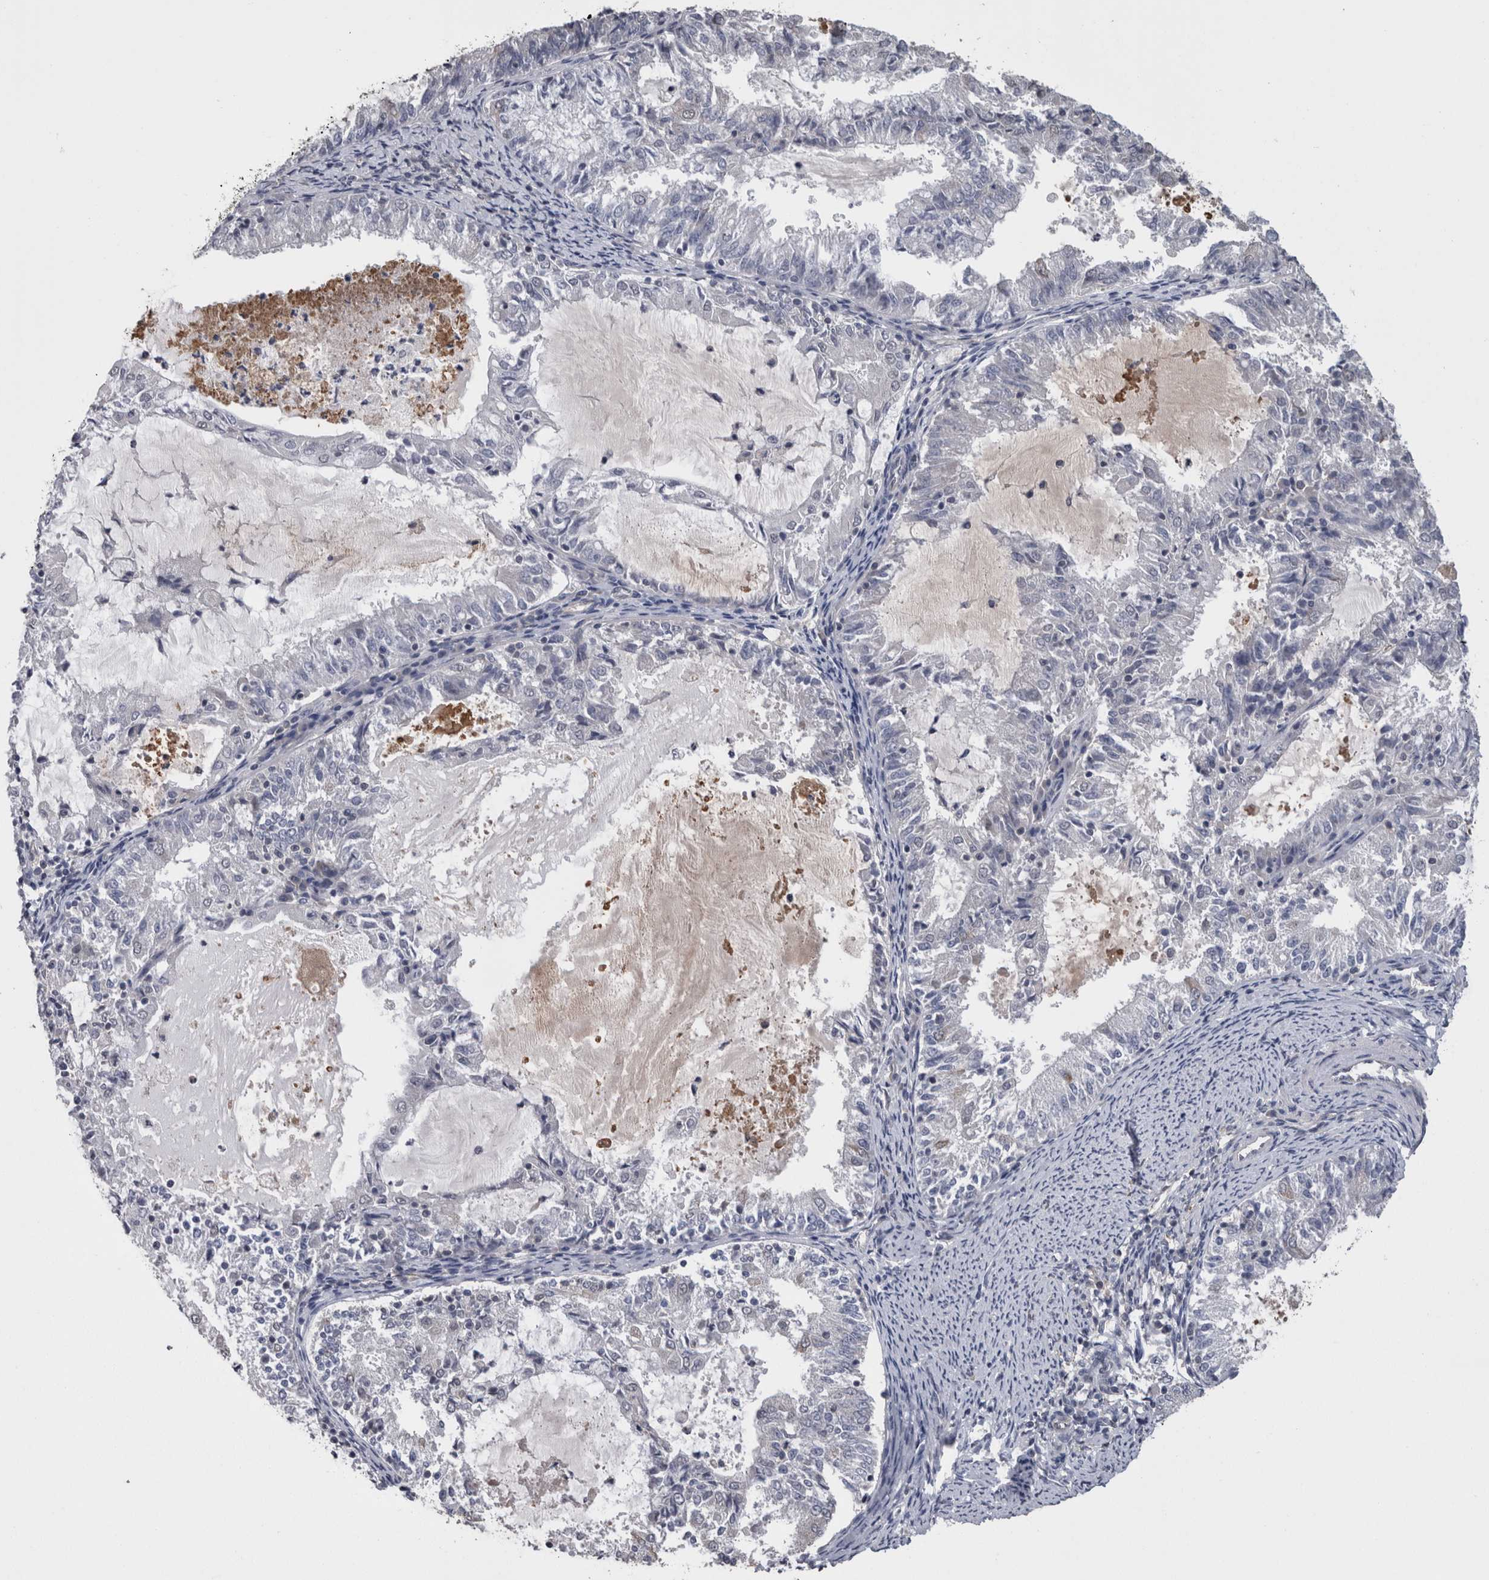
{"staining": {"intensity": "negative", "quantity": "none", "location": "none"}, "tissue": "endometrial cancer", "cell_type": "Tumor cells", "image_type": "cancer", "snomed": [{"axis": "morphology", "description": "Adenocarcinoma, NOS"}, {"axis": "topography", "description": "Endometrium"}], "caption": "Tumor cells show no significant positivity in endometrial cancer (adenocarcinoma).", "gene": "DDX6", "patient": {"sex": "female", "age": 57}}